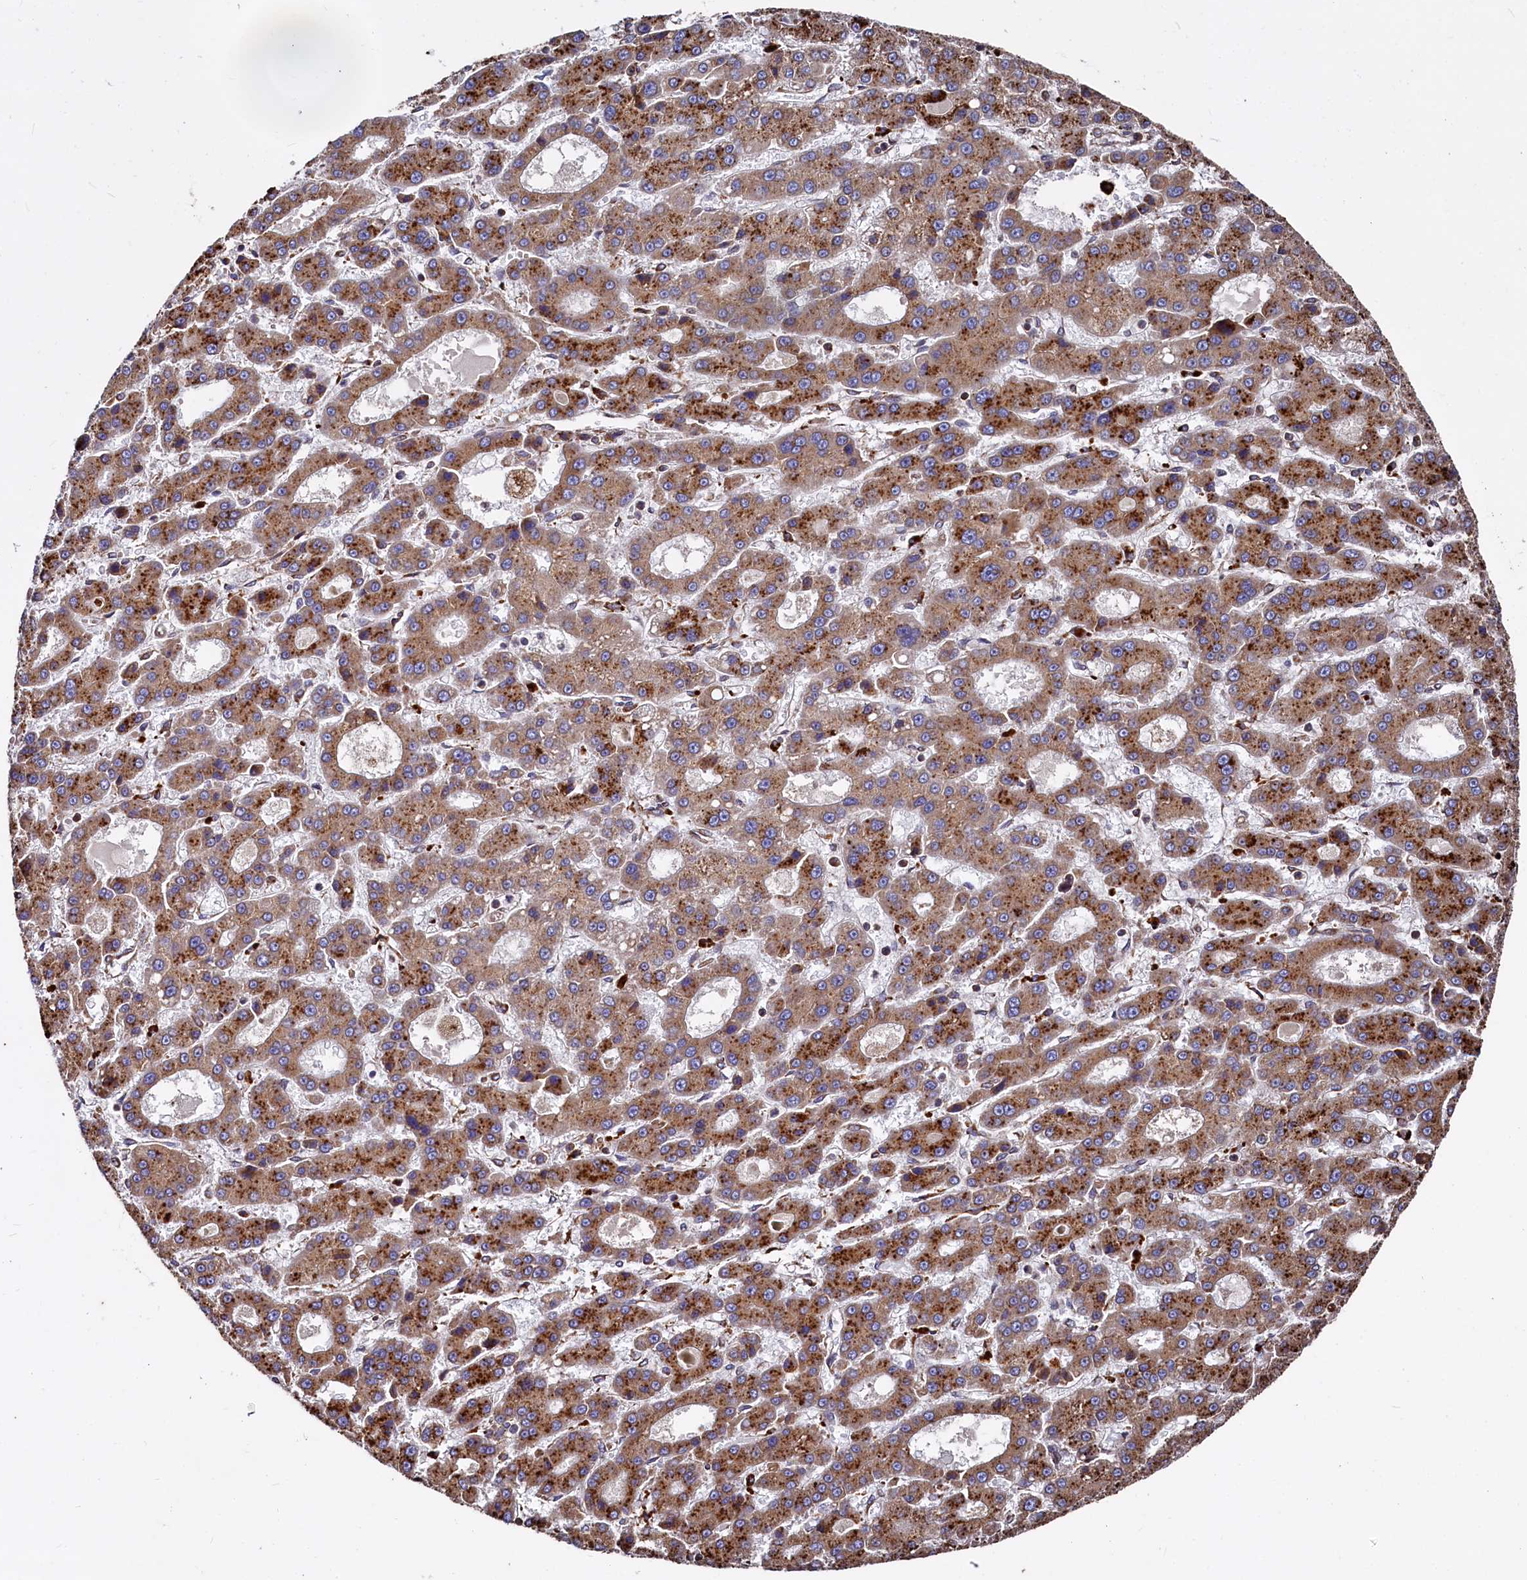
{"staining": {"intensity": "moderate", "quantity": ">75%", "location": "cytoplasmic/membranous"}, "tissue": "liver cancer", "cell_type": "Tumor cells", "image_type": "cancer", "snomed": [{"axis": "morphology", "description": "Carcinoma, Hepatocellular, NOS"}, {"axis": "topography", "description": "Liver"}], "caption": "Human liver cancer stained for a protein (brown) shows moderate cytoplasmic/membranous positive positivity in approximately >75% of tumor cells.", "gene": "NEURL1B", "patient": {"sex": "male", "age": 70}}